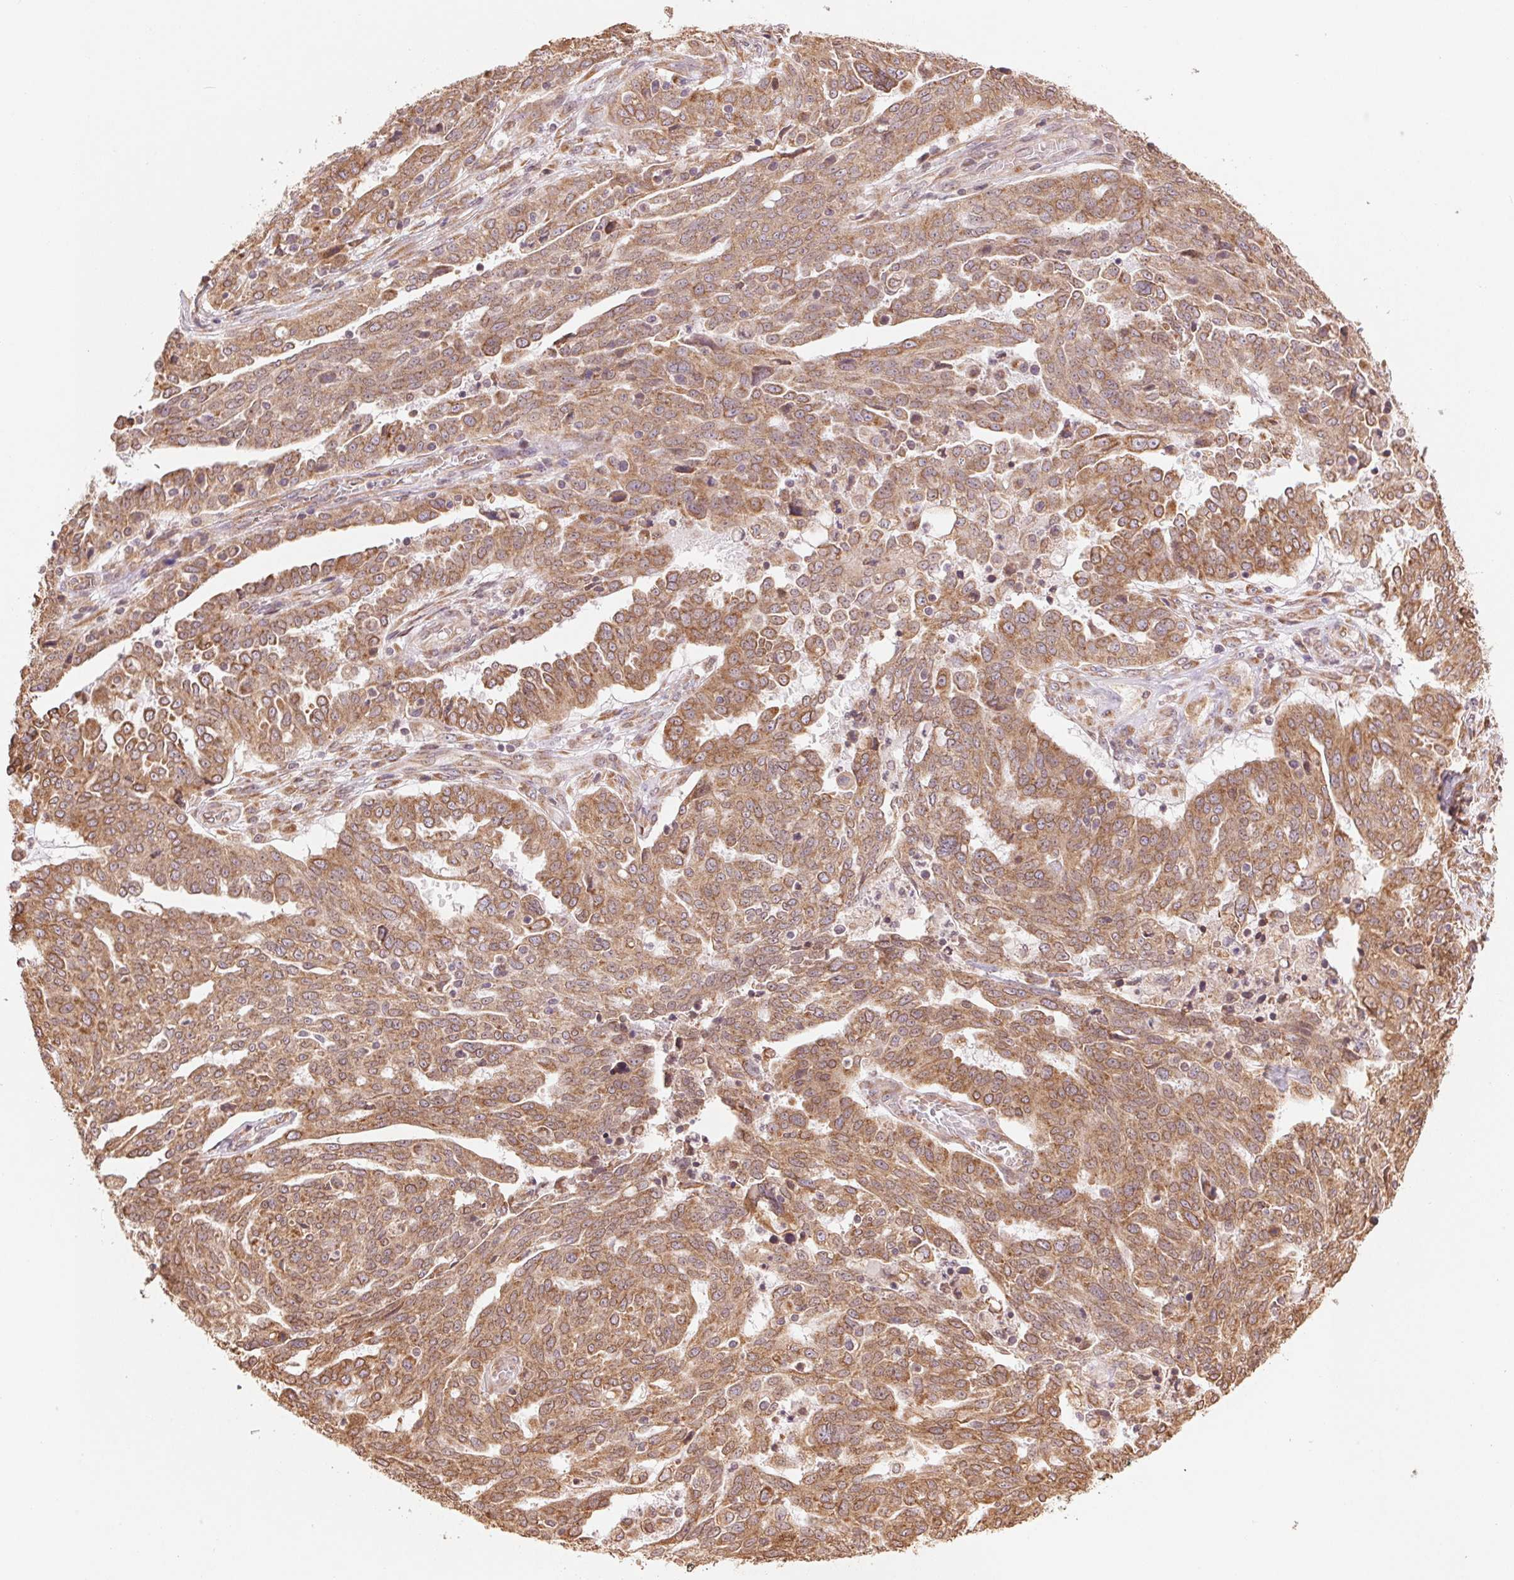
{"staining": {"intensity": "moderate", "quantity": ">75%", "location": "cytoplasmic/membranous"}, "tissue": "ovarian cancer", "cell_type": "Tumor cells", "image_type": "cancer", "snomed": [{"axis": "morphology", "description": "Cystadenocarcinoma, serous, NOS"}, {"axis": "topography", "description": "Ovary"}], "caption": "Ovarian cancer was stained to show a protein in brown. There is medium levels of moderate cytoplasmic/membranous expression in about >75% of tumor cells.", "gene": "RPN1", "patient": {"sex": "female", "age": 67}}